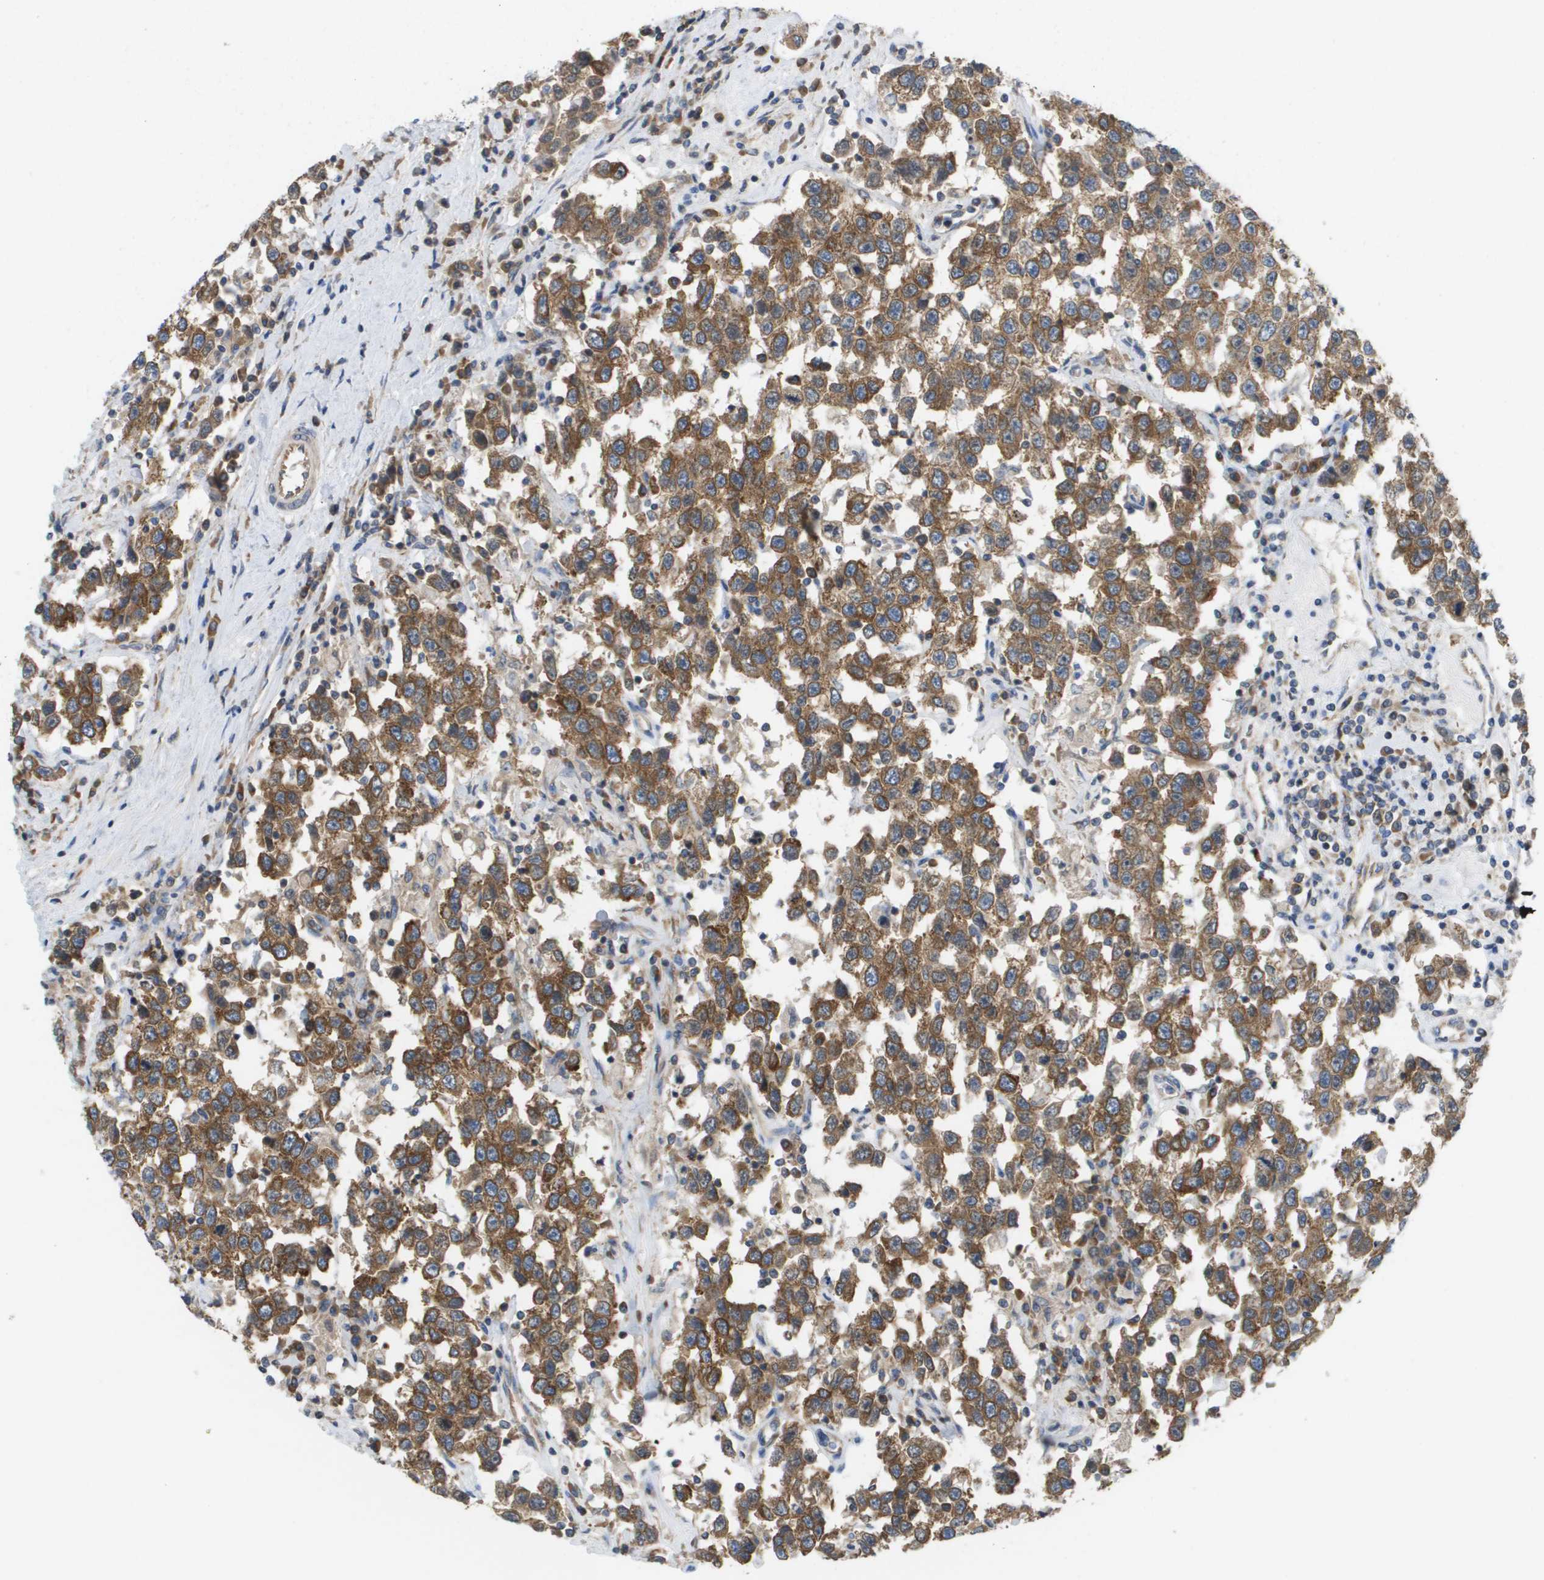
{"staining": {"intensity": "moderate", "quantity": ">75%", "location": "cytoplasmic/membranous"}, "tissue": "testis cancer", "cell_type": "Tumor cells", "image_type": "cancer", "snomed": [{"axis": "morphology", "description": "Seminoma, NOS"}, {"axis": "topography", "description": "Testis"}], "caption": "A brown stain shows moderate cytoplasmic/membranous staining of a protein in testis cancer (seminoma) tumor cells.", "gene": "EIF4G2", "patient": {"sex": "male", "age": 41}}